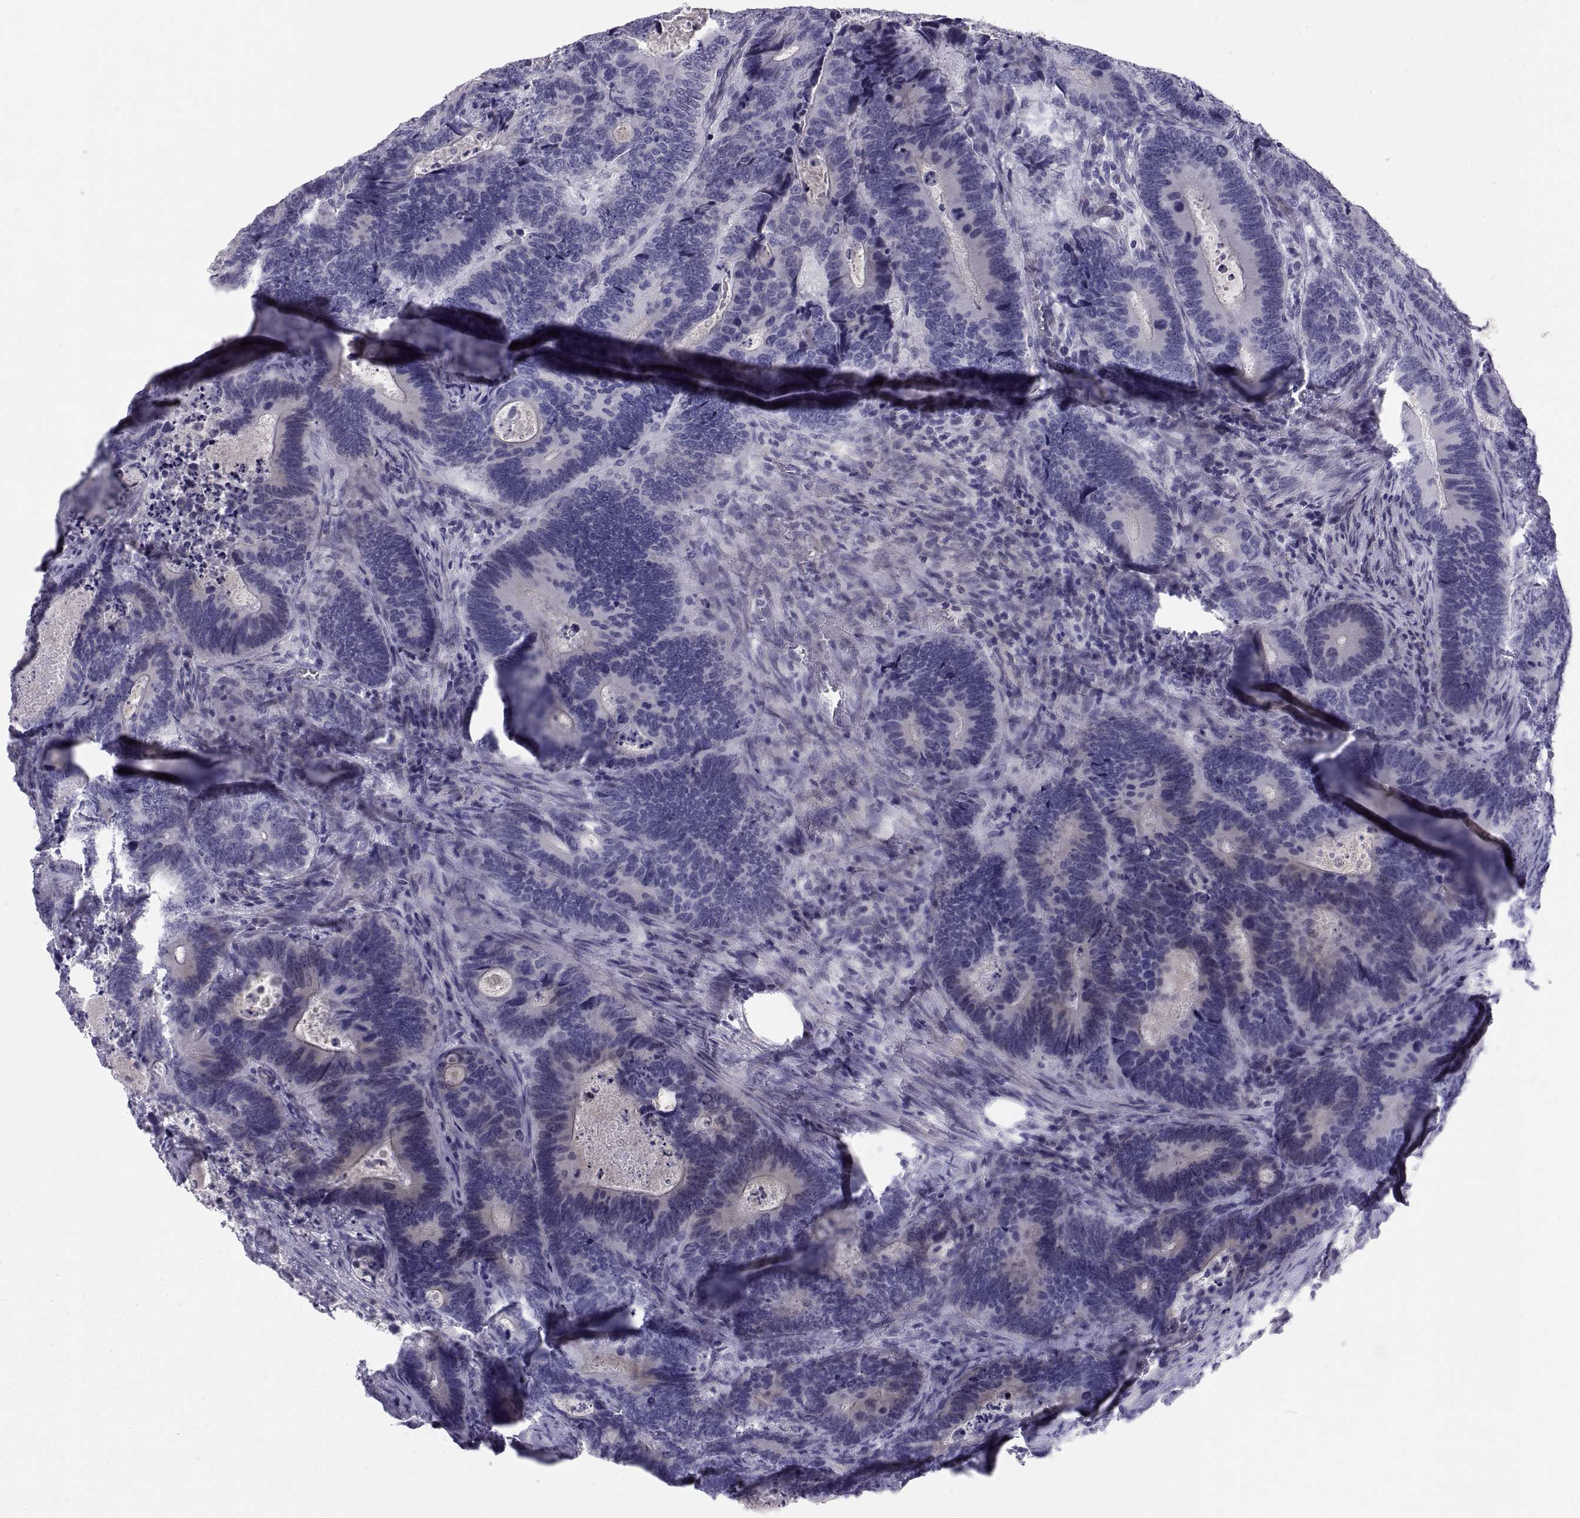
{"staining": {"intensity": "negative", "quantity": "none", "location": "none"}, "tissue": "colorectal cancer", "cell_type": "Tumor cells", "image_type": "cancer", "snomed": [{"axis": "morphology", "description": "Adenocarcinoma, NOS"}, {"axis": "topography", "description": "Colon"}], "caption": "This is an immunohistochemistry (IHC) micrograph of human colorectal adenocarcinoma. There is no staining in tumor cells.", "gene": "TEX13A", "patient": {"sex": "female", "age": 82}}